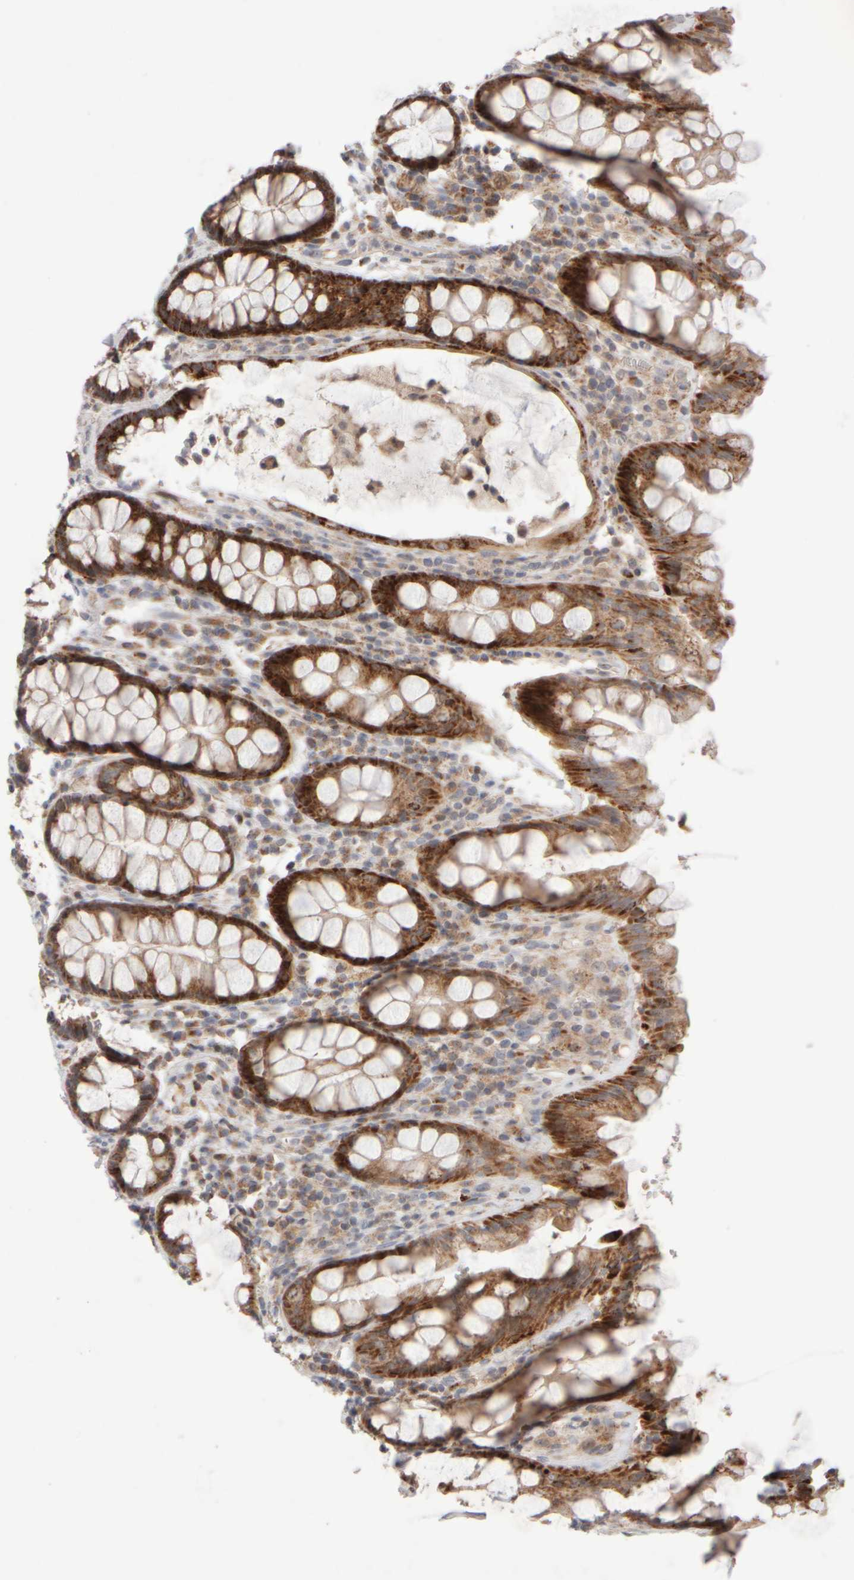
{"staining": {"intensity": "strong", "quantity": ">75%", "location": "cytoplasmic/membranous"}, "tissue": "rectum", "cell_type": "Glandular cells", "image_type": "normal", "snomed": [{"axis": "morphology", "description": "Normal tissue, NOS"}, {"axis": "topography", "description": "Rectum"}], "caption": "A histopathology image showing strong cytoplasmic/membranous staining in approximately >75% of glandular cells in normal rectum, as visualized by brown immunohistochemical staining.", "gene": "CHADL", "patient": {"sex": "male", "age": 64}}